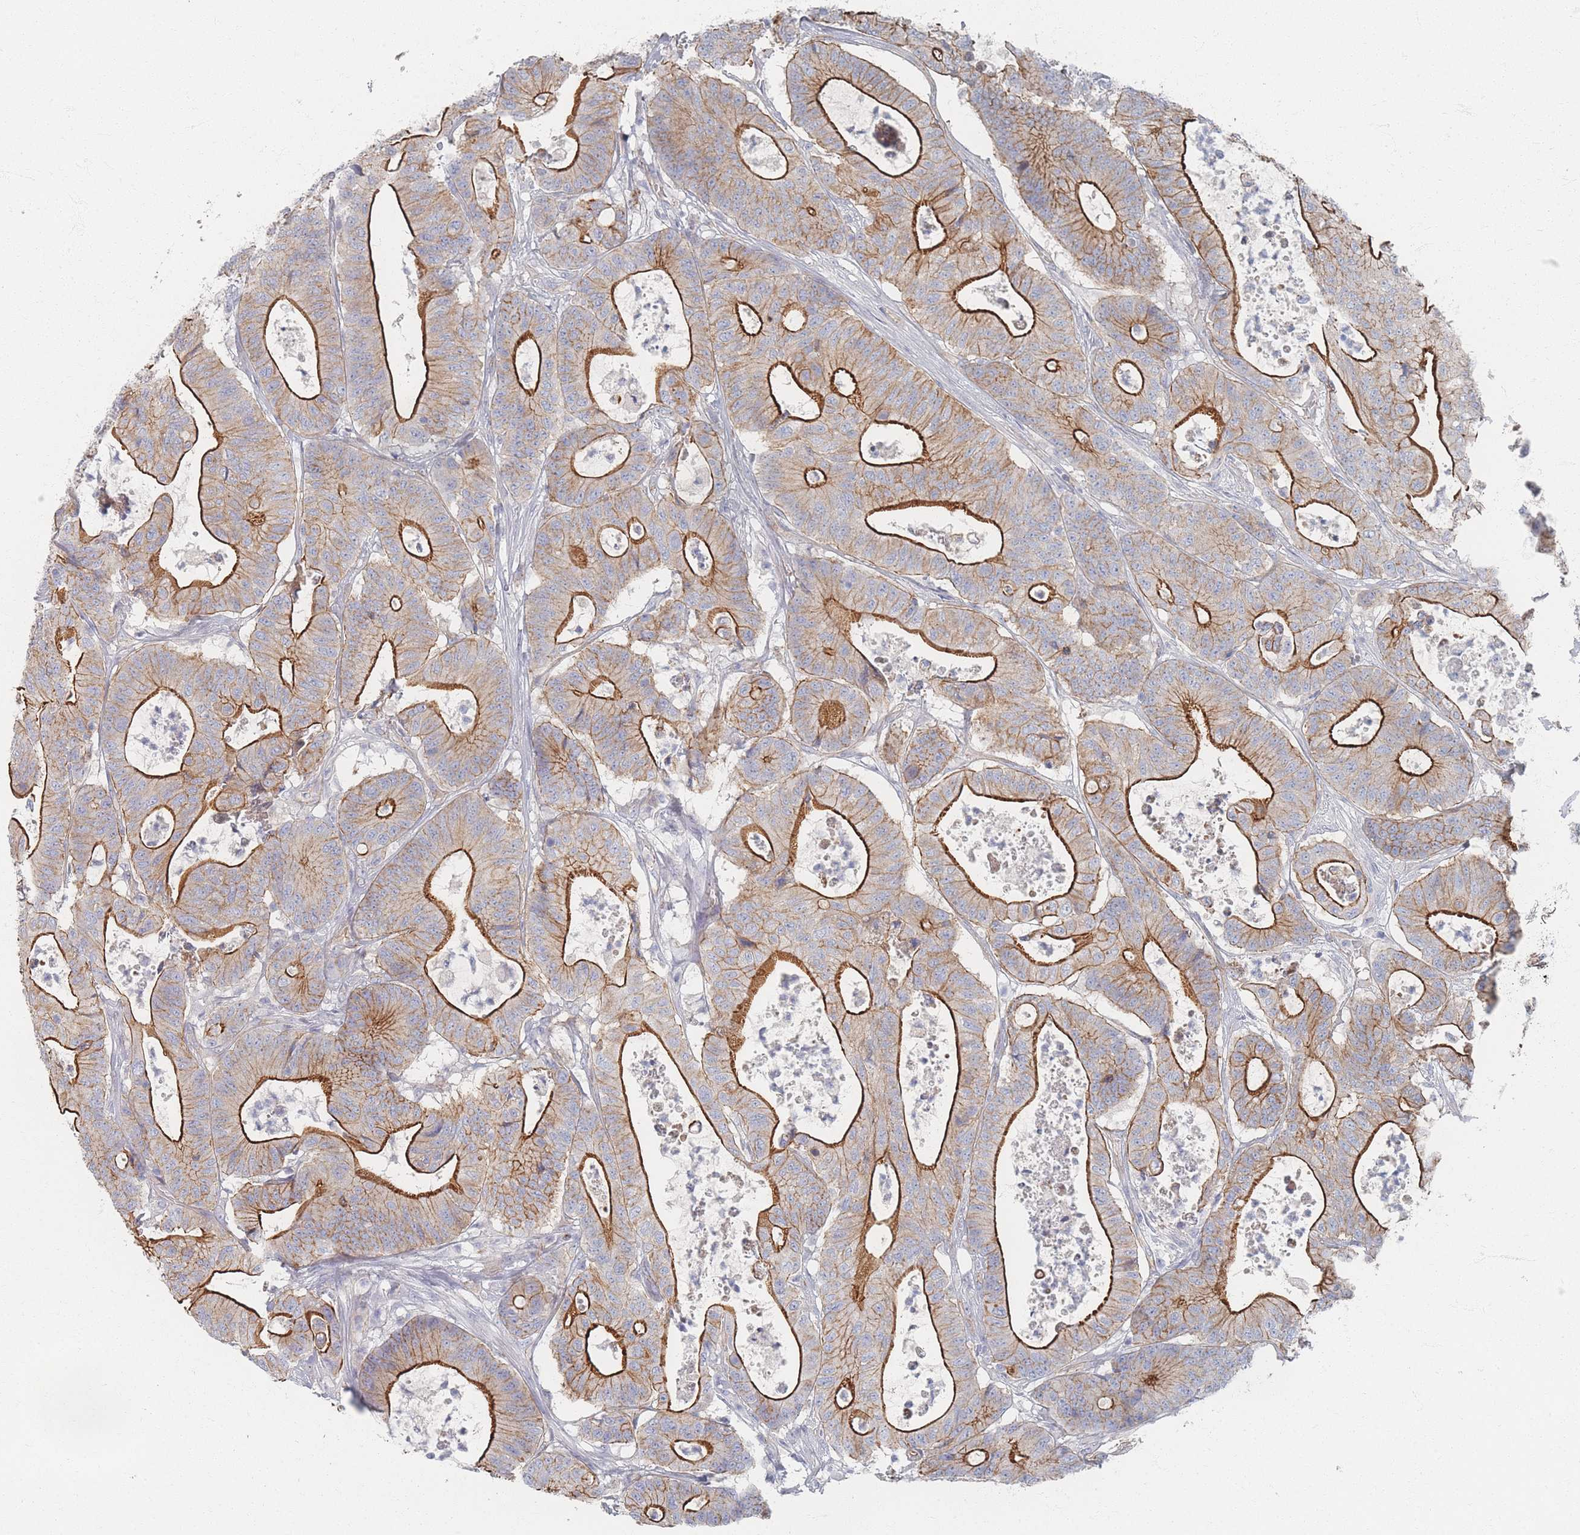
{"staining": {"intensity": "strong", "quantity": "25%-75%", "location": "cytoplasmic/membranous"}, "tissue": "colorectal cancer", "cell_type": "Tumor cells", "image_type": "cancer", "snomed": [{"axis": "morphology", "description": "Adenocarcinoma, NOS"}, {"axis": "topography", "description": "Colon"}], "caption": "Immunohistochemistry staining of colorectal cancer, which demonstrates high levels of strong cytoplasmic/membranous expression in about 25%-75% of tumor cells indicating strong cytoplasmic/membranous protein expression. The staining was performed using DAB (brown) for protein detection and nuclei were counterstained in hematoxylin (blue).", "gene": "GNB1", "patient": {"sex": "female", "age": 84}}